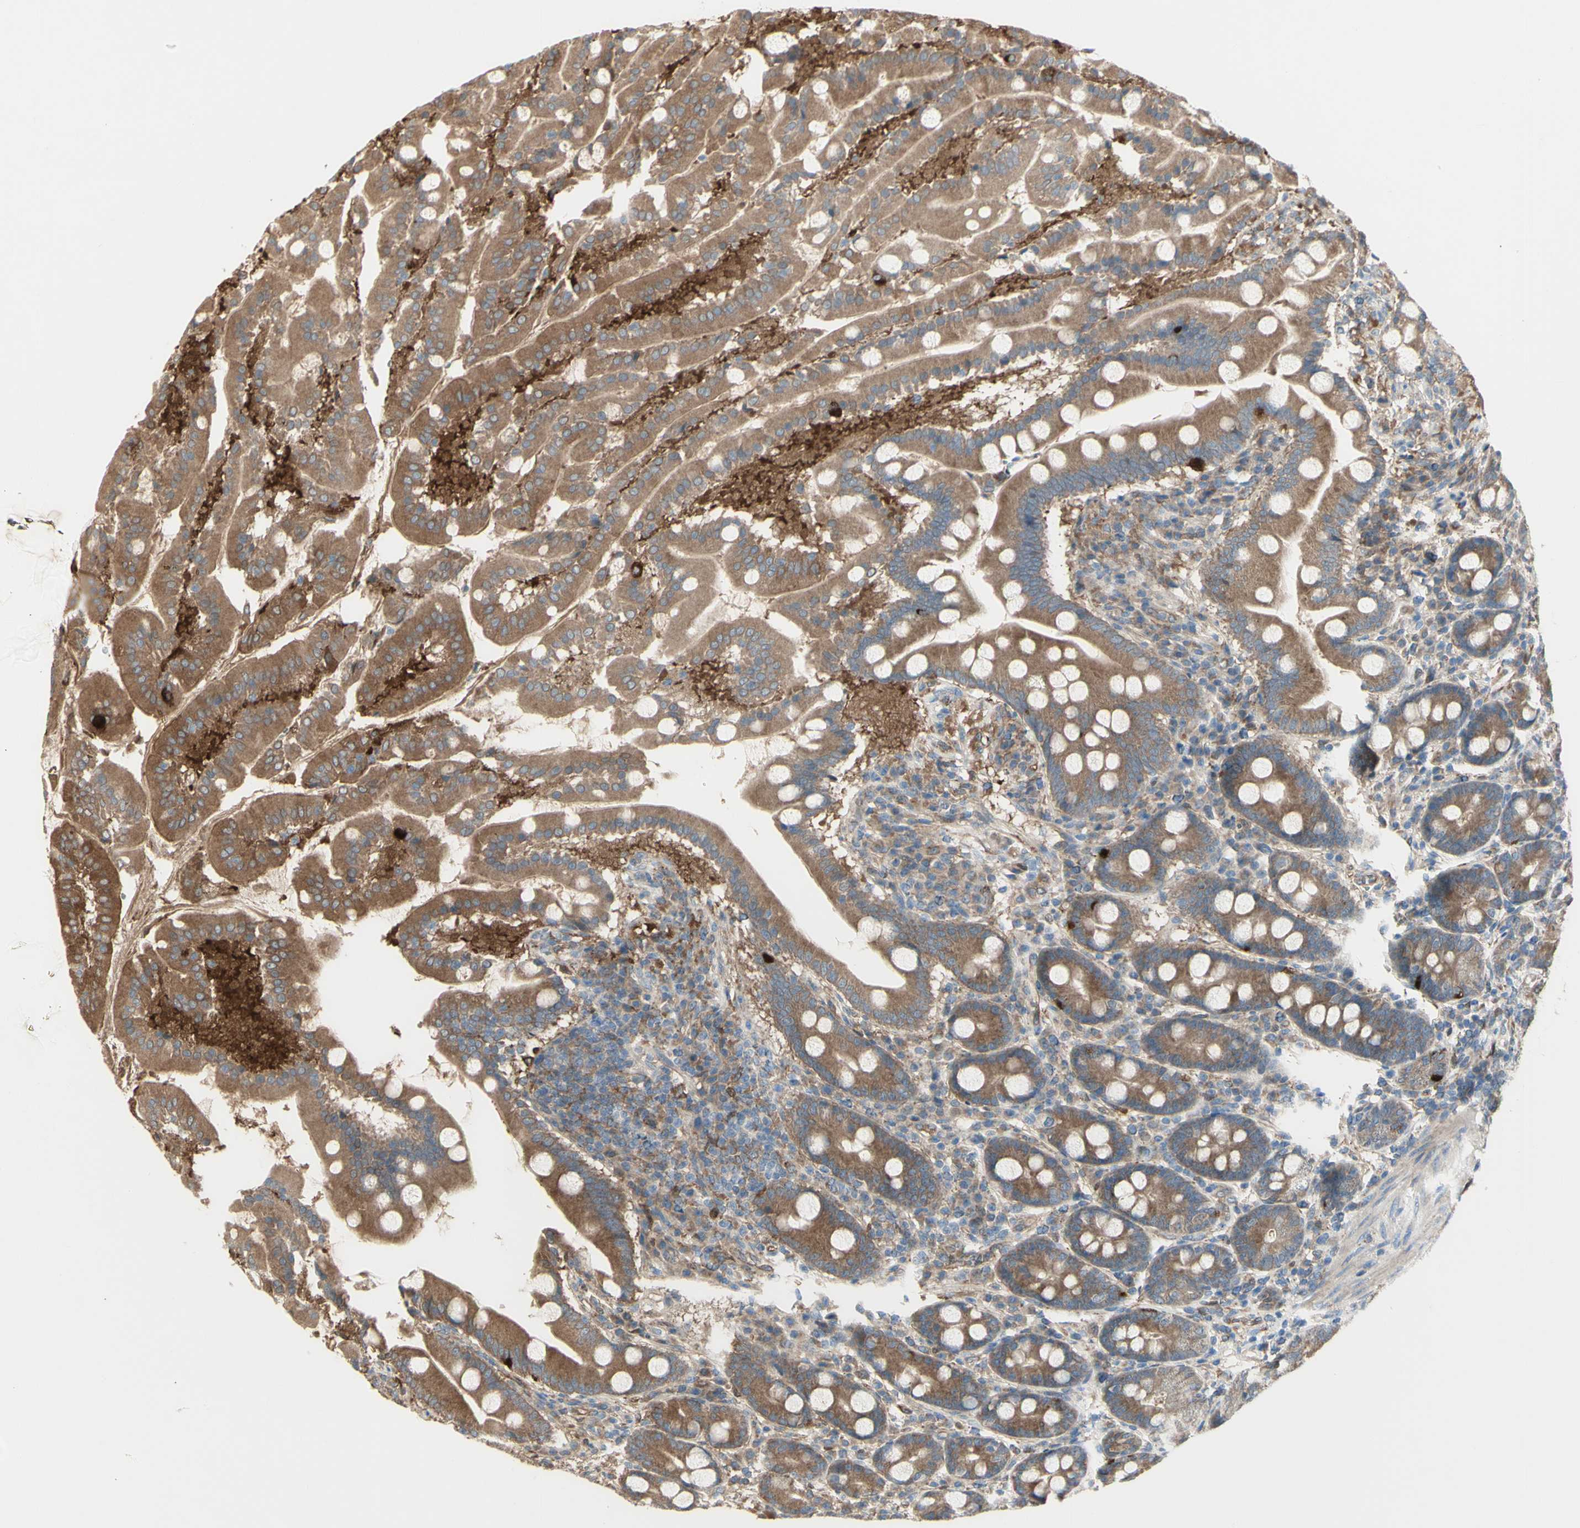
{"staining": {"intensity": "strong", "quantity": ">75%", "location": "cytoplasmic/membranous"}, "tissue": "duodenum", "cell_type": "Glandular cells", "image_type": "normal", "snomed": [{"axis": "morphology", "description": "Normal tissue, NOS"}, {"axis": "topography", "description": "Duodenum"}], "caption": "There is high levels of strong cytoplasmic/membranous expression in glandular cells of unremarkable duodenum, as demonstrated by immunohistochemical staining (brown color).", "gene": "IGSF9B", "patient": {"sex": "male", "age": 50}}